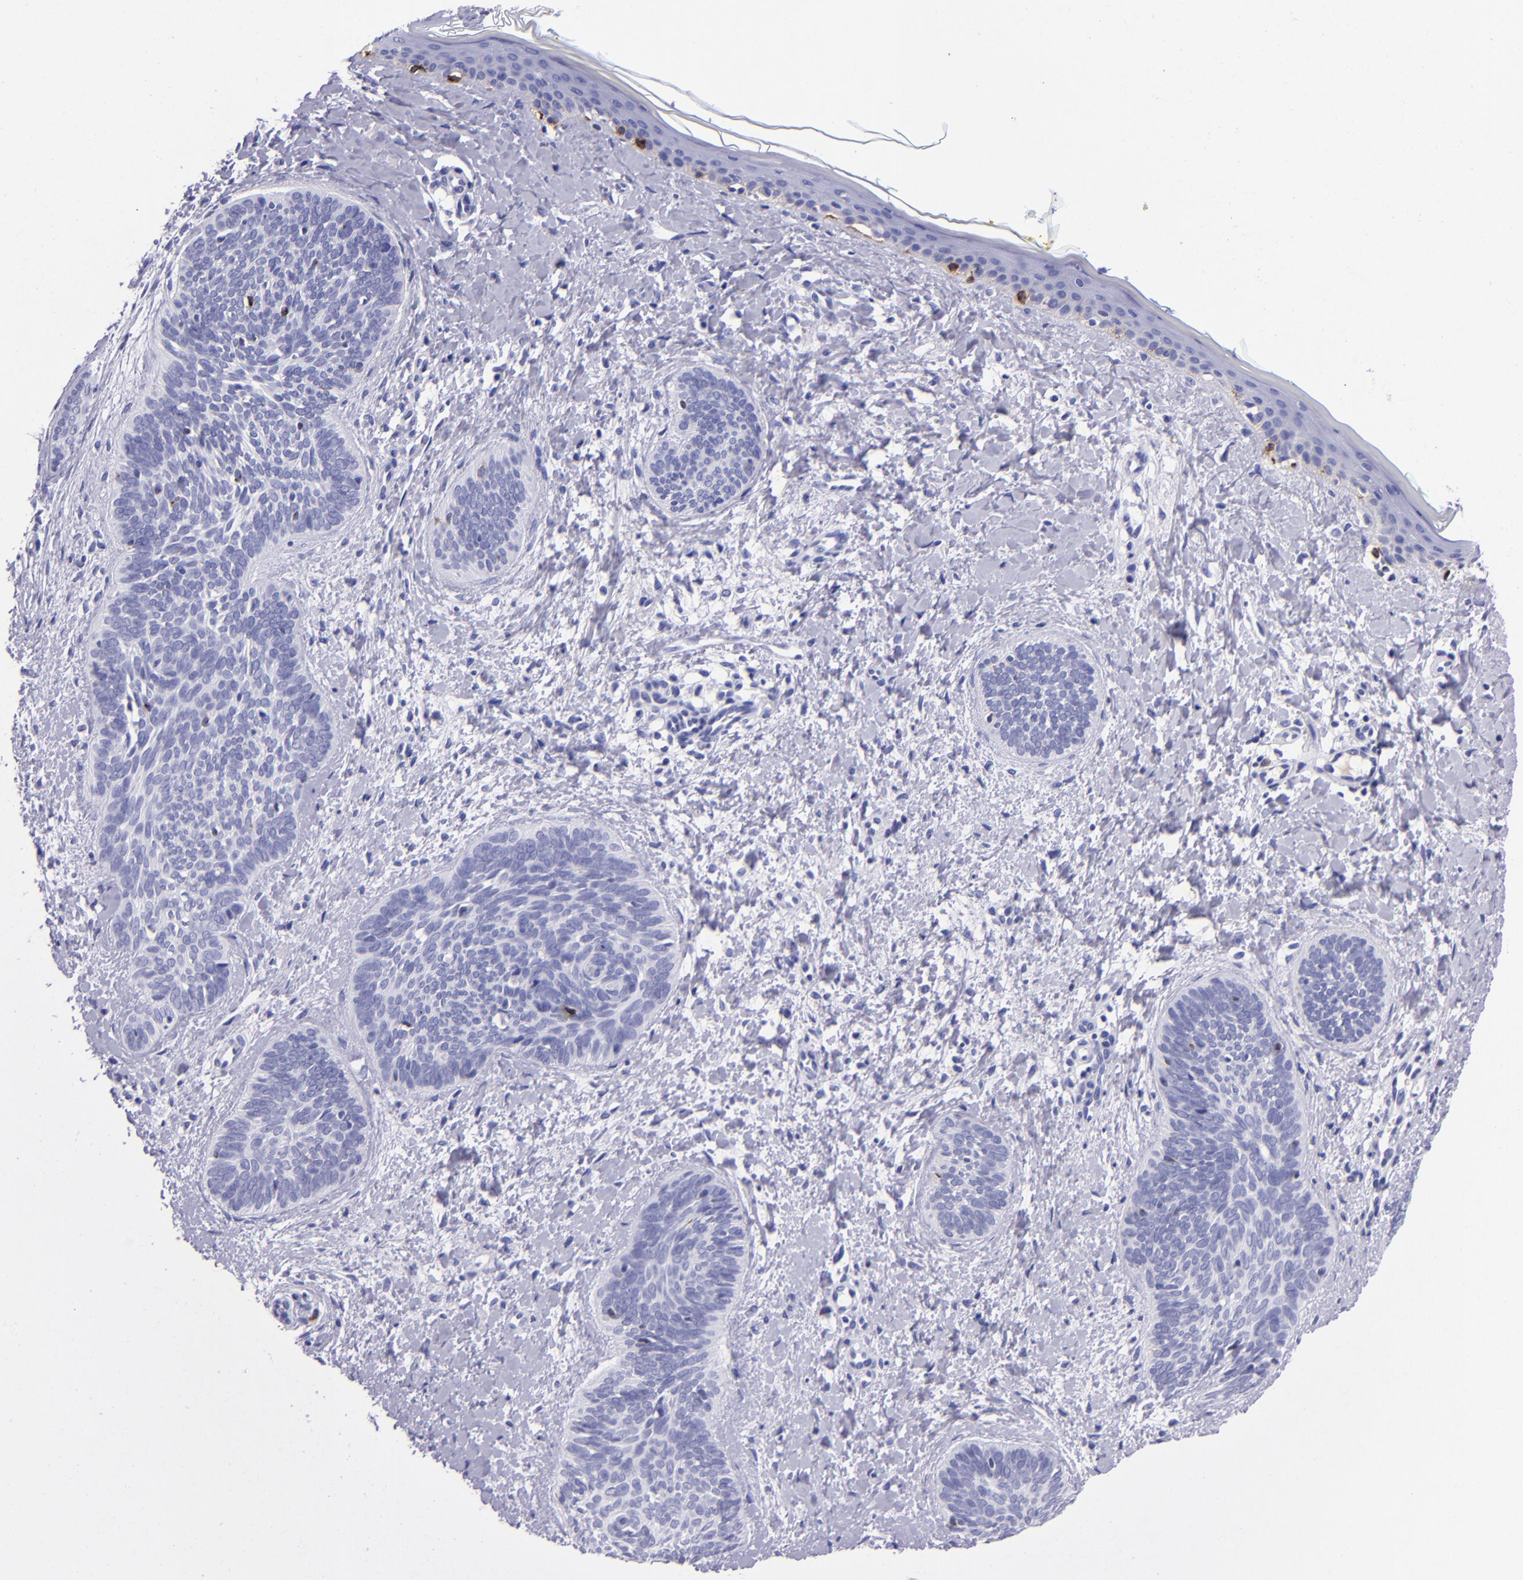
{"staining": {"intensity": "negative", "quantity": "none", "location": "none"}, "tissue": "skin cancer", "cell_type": "Tumor cells", "image_type": "cancer", "snomed": [{"axis": "morphology", "description": "Basal cell carcinoma"}, {"axis": "topography", "description": "Skin"}], "caption": "Tumor cells are negative for protein expression in human skin cancer.", "gene": "TYRP1", "patient": {"sex": "female", "age": 81}}